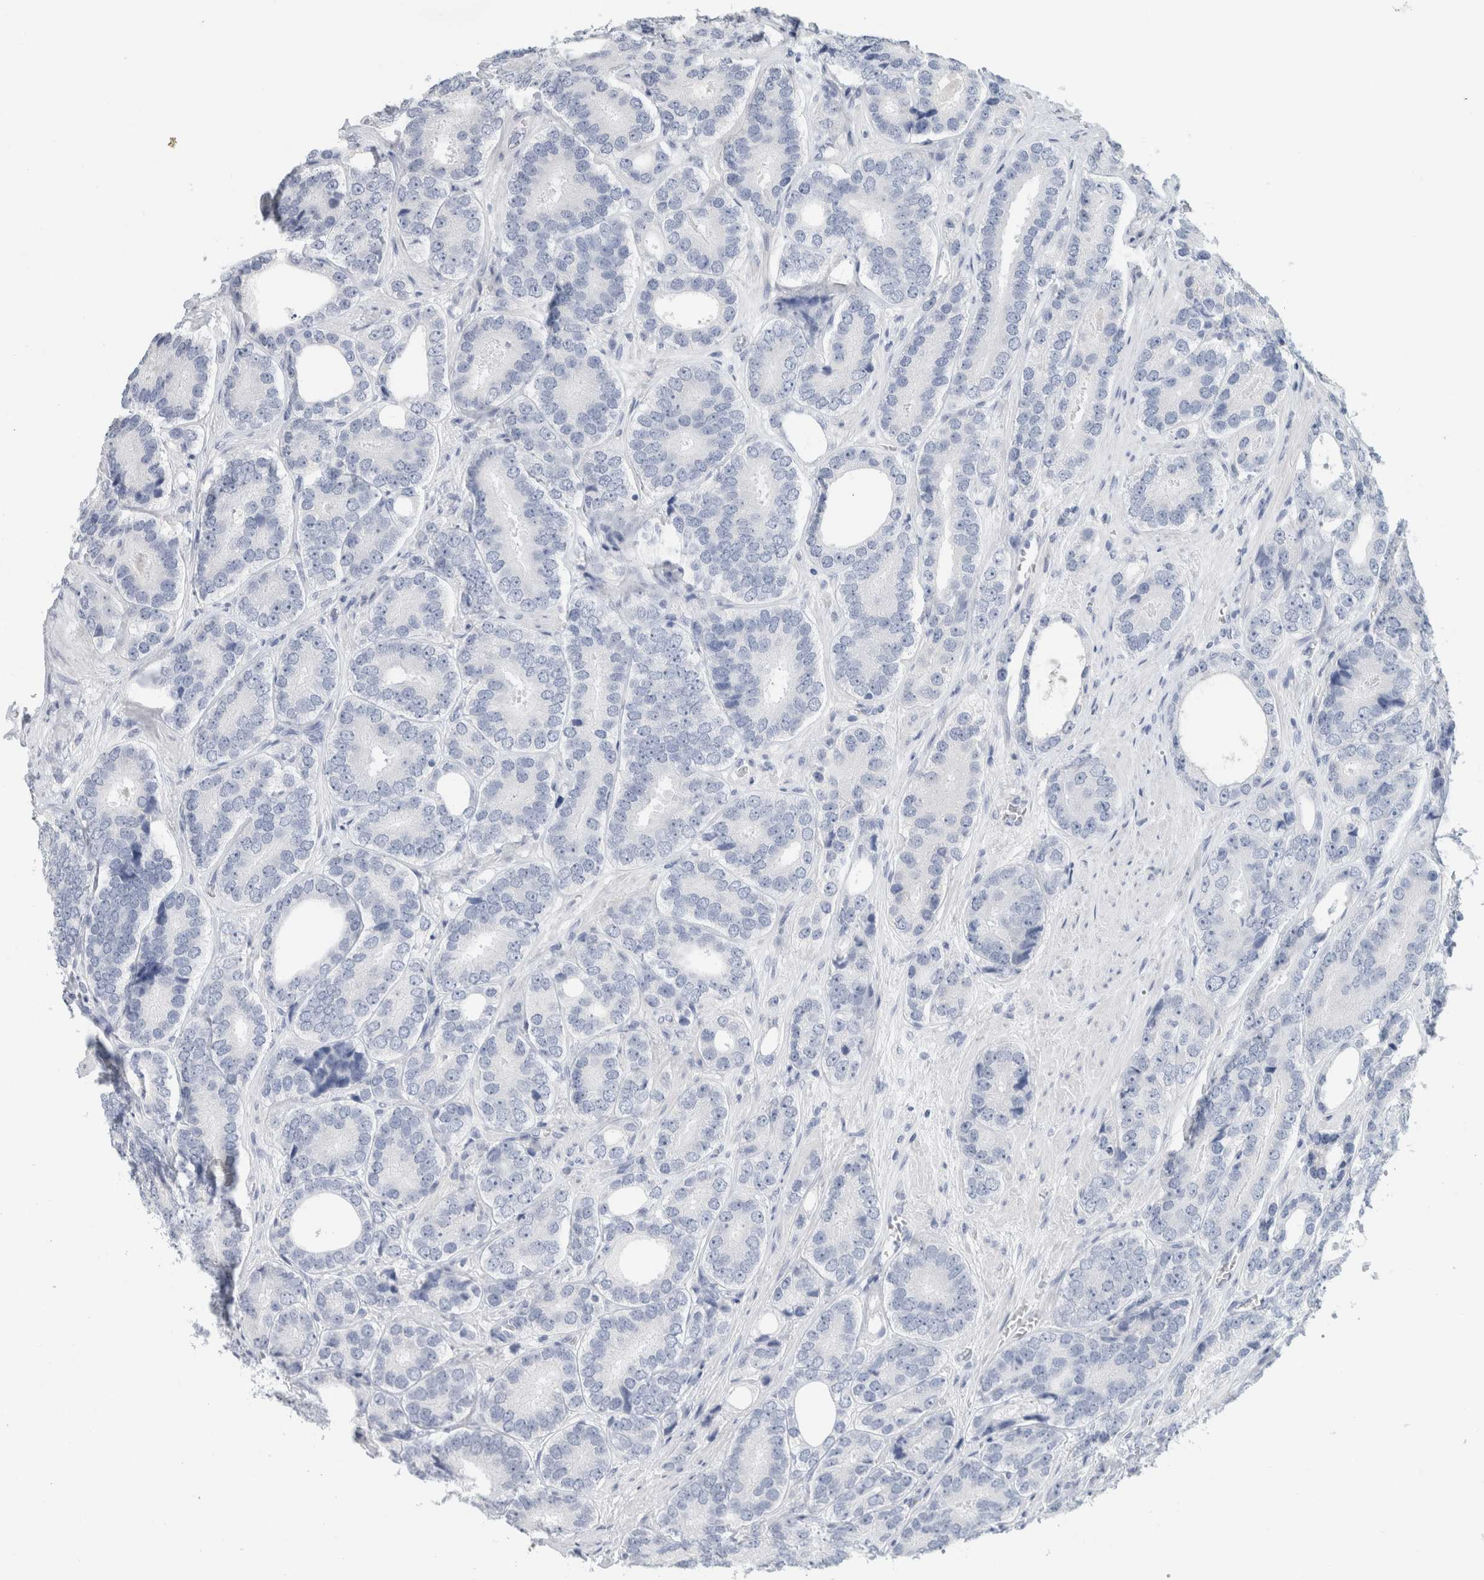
{"staining": {"intensity": "negative", "quantity": "none", "location": "none"}, "tissue": "prostate cancer", "cell_type": "Tumor cells", "image_type": "cancer", "snomed": [{"axis": "morphology", "description": "Adenocarcinoma, High grade"}, {"axis": "topography", "description": "Prostate"}], "caption": "DAB (3,3'-diaminobenzidine) immunohistochemical staining of prostate cancer demonstrates no significant positivity in tumor cells. Nuclei are stained in blue.", "gene": "BCAN", "patient": {"sex": "male", "age": 56}}